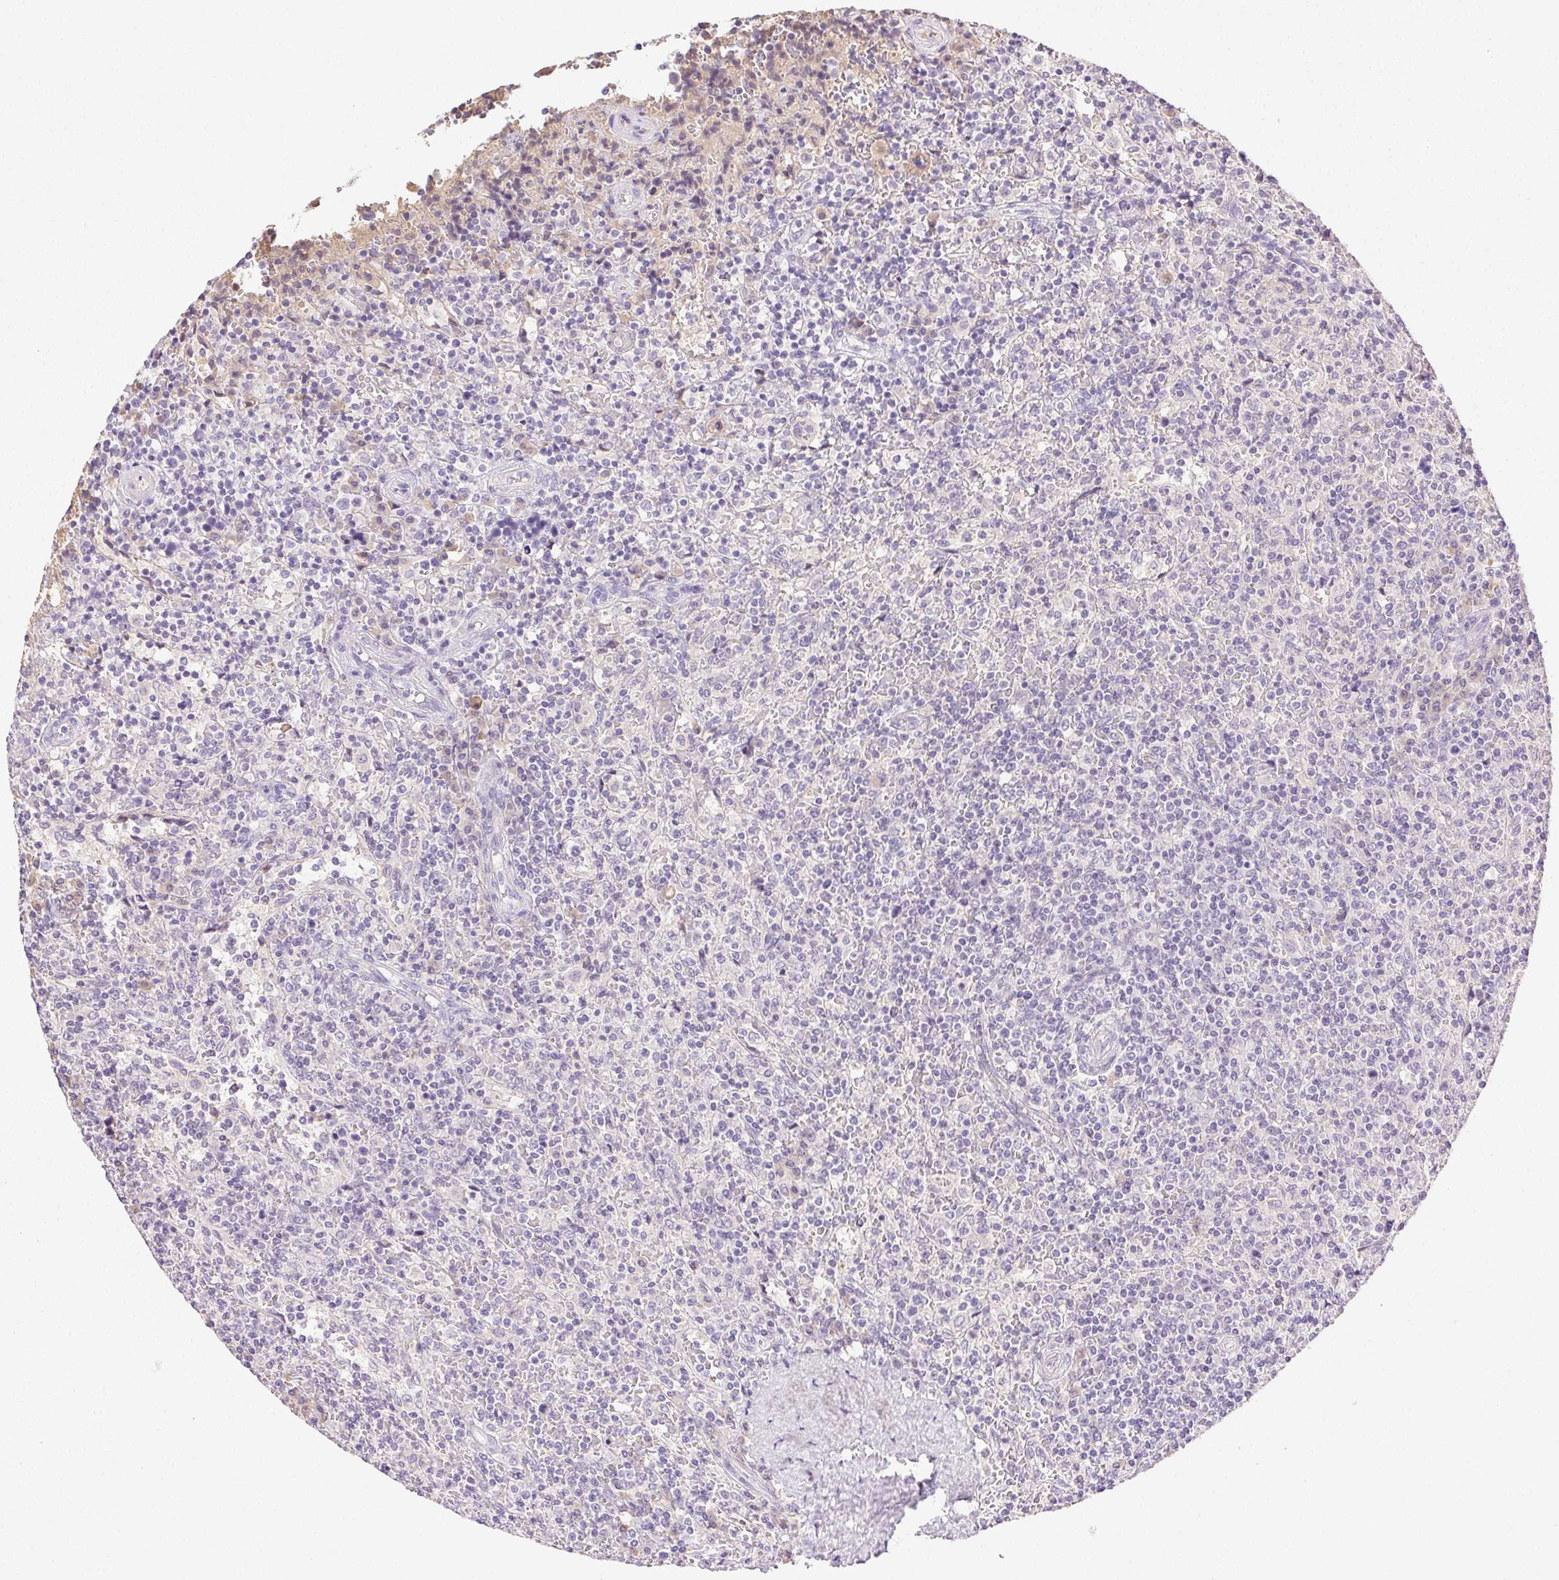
{"staining": {"intensity": "negative", "quantity": "none", "location": "none"}, "tissue": "lymphoma", "cell_type": "Tumor cells", "image_type": "cancer", "snomed": [{"axis": "morphology", "description": "Malignant lymphoma, non-Hodgkin's type, Low grade"}, {"axis": "topography", "description": "Spleen"}], "caption": "IHC micrograph of human lymphoma stained for a protein (brown), which demonstrates no positivity in tumor cells.", "gene": "BPIFB2", "patient": {"sex": "male", "age": 62}}